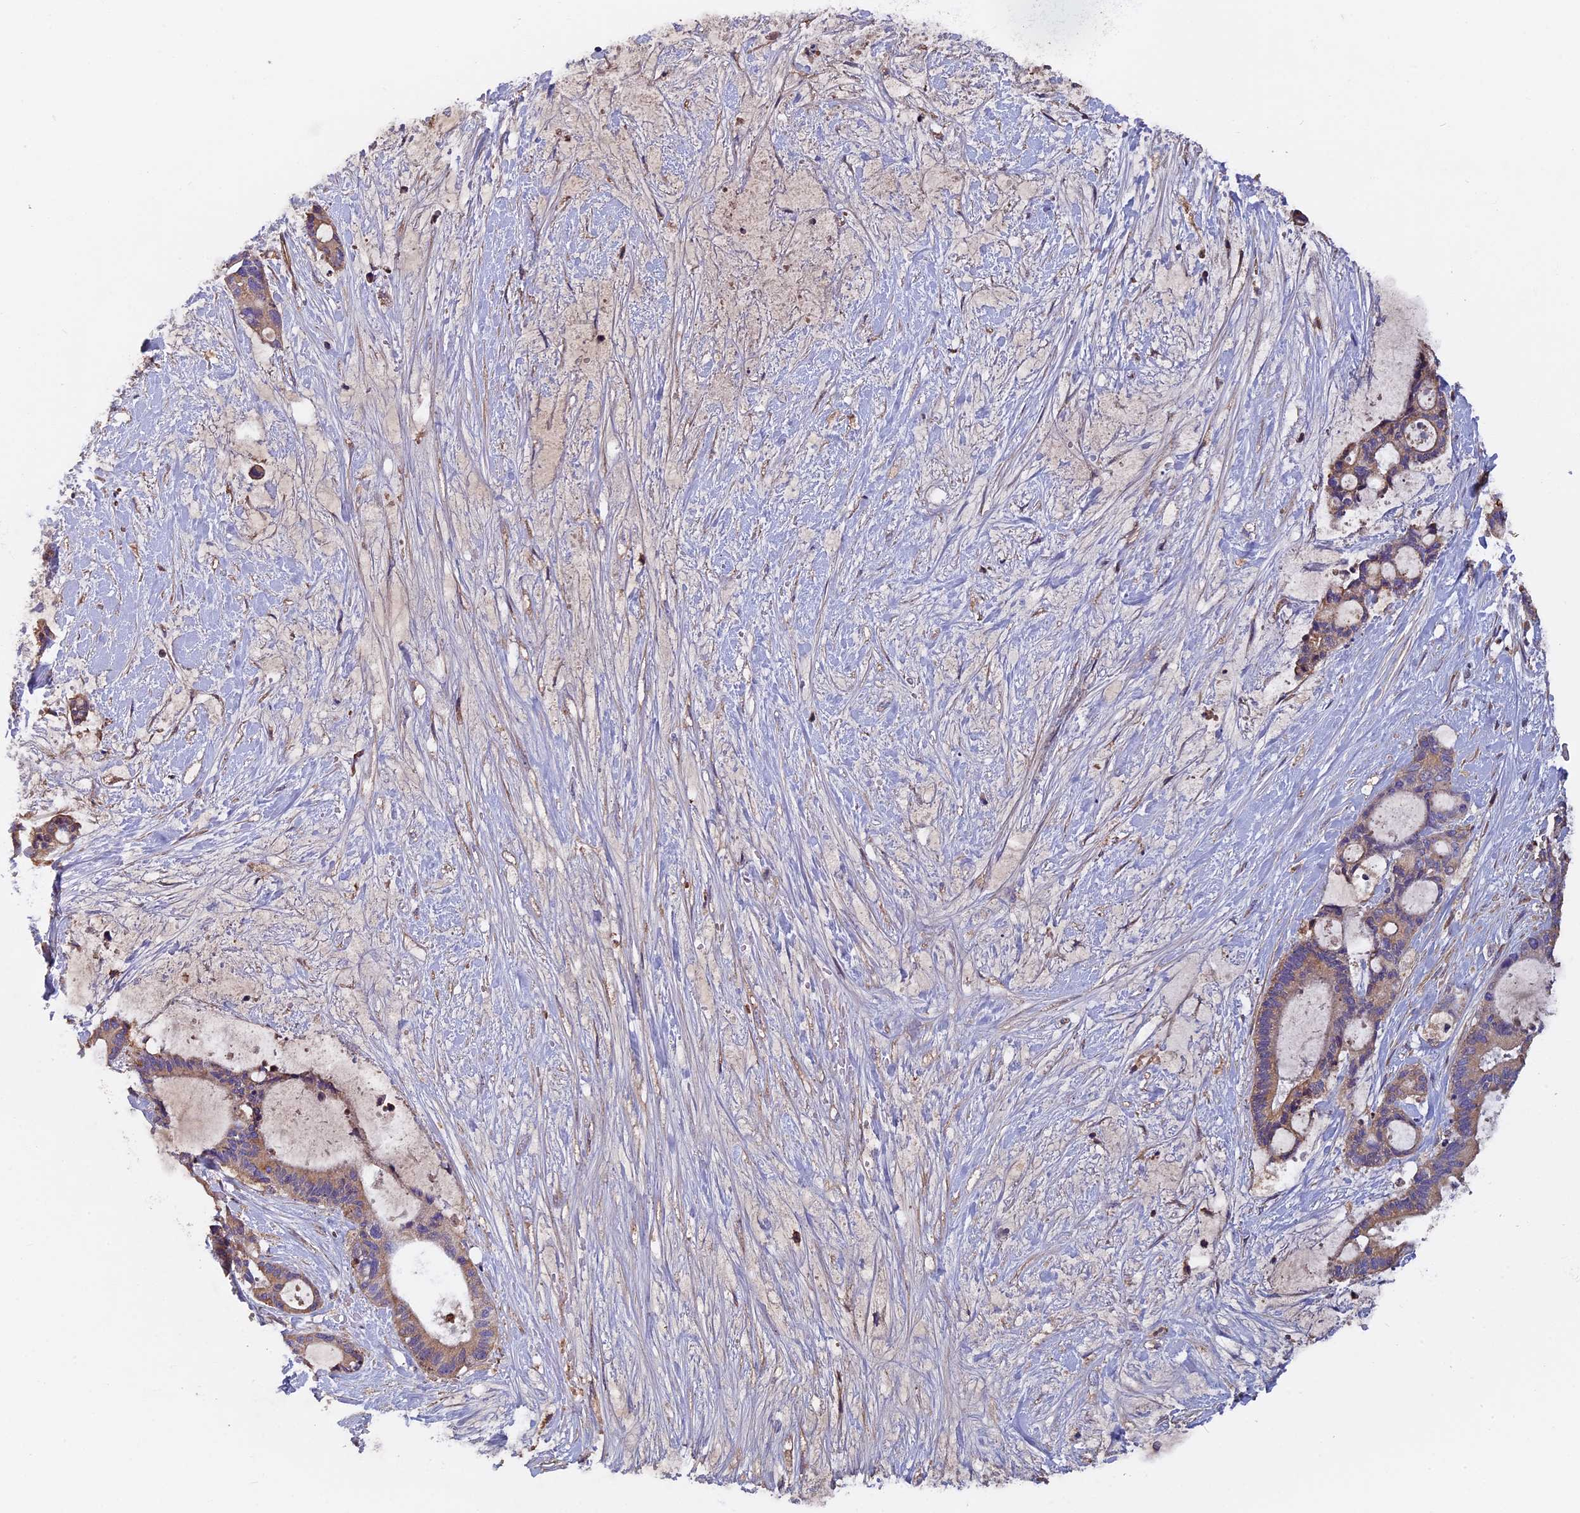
{"staining": {"intensity": "weak", "quantity": "25%-75%", "location": "cytoplasmic/membranous"}, "tissue": "liver cancer", "cell_type": "Tumor cells", "image_type": "cancer", "snomed": [{"axis": "morphology", "description": "Normal tissue, NOS"}, {"axis": "morphology", "description": "Cholangiocarcinoma"}, {"axis": "topography", "description": "Liver"}, {"axis": "topography", "description": "Peripheral nerve tissue"}], "caption": "IHC (DAB) staining of human liver cancer (cholangiocarcinoma) reveals weak cytoplasmic/membranous protein staining in about 25%-75% of tumor cells.", "gene": "CCDC153", "patient": {"sex": "female", "age": 73}}